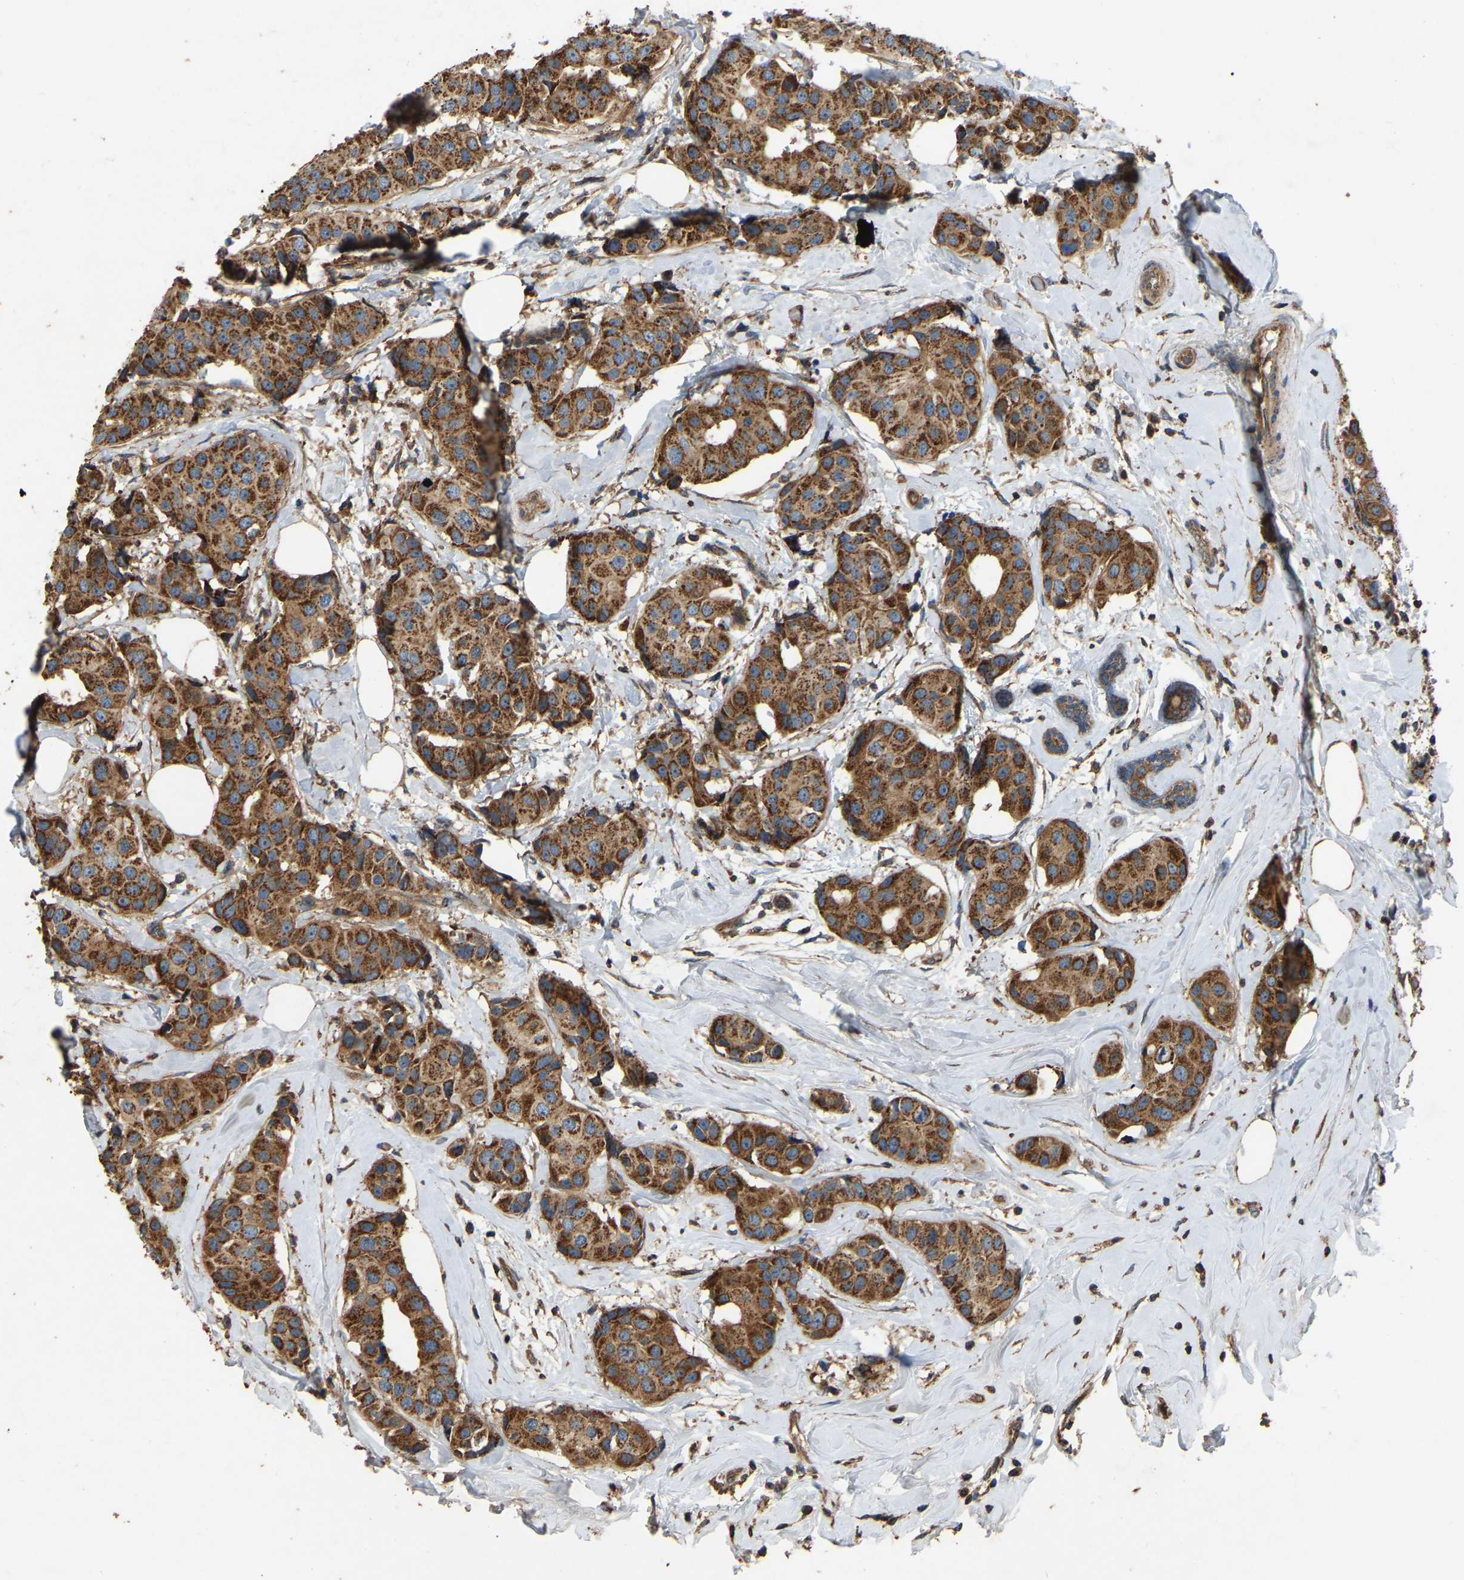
{"staining": {"intensity": "strong", "quantity": ">75%", "location": "cytoplasmic/membranous"}, "tissue": "breast cancer", "cell_type": "Tumor cells", "image_type": "cancer", "snomed": [{"axis": "morphology", "description": "Normal tissue, NOS"}, {"axis": "morphology", "description": "Duct carcinoma"}, {"axis": "topography", "description": "Breast"}], "caption": "Immunohistochemical staining of breast cancer exhibits high levels of strong cytoplasmic/membranous protein expression in approximately >75% of tumor cells.", "gene": "SAMD9L", "patient": {"sex": "female", "age": 39}}